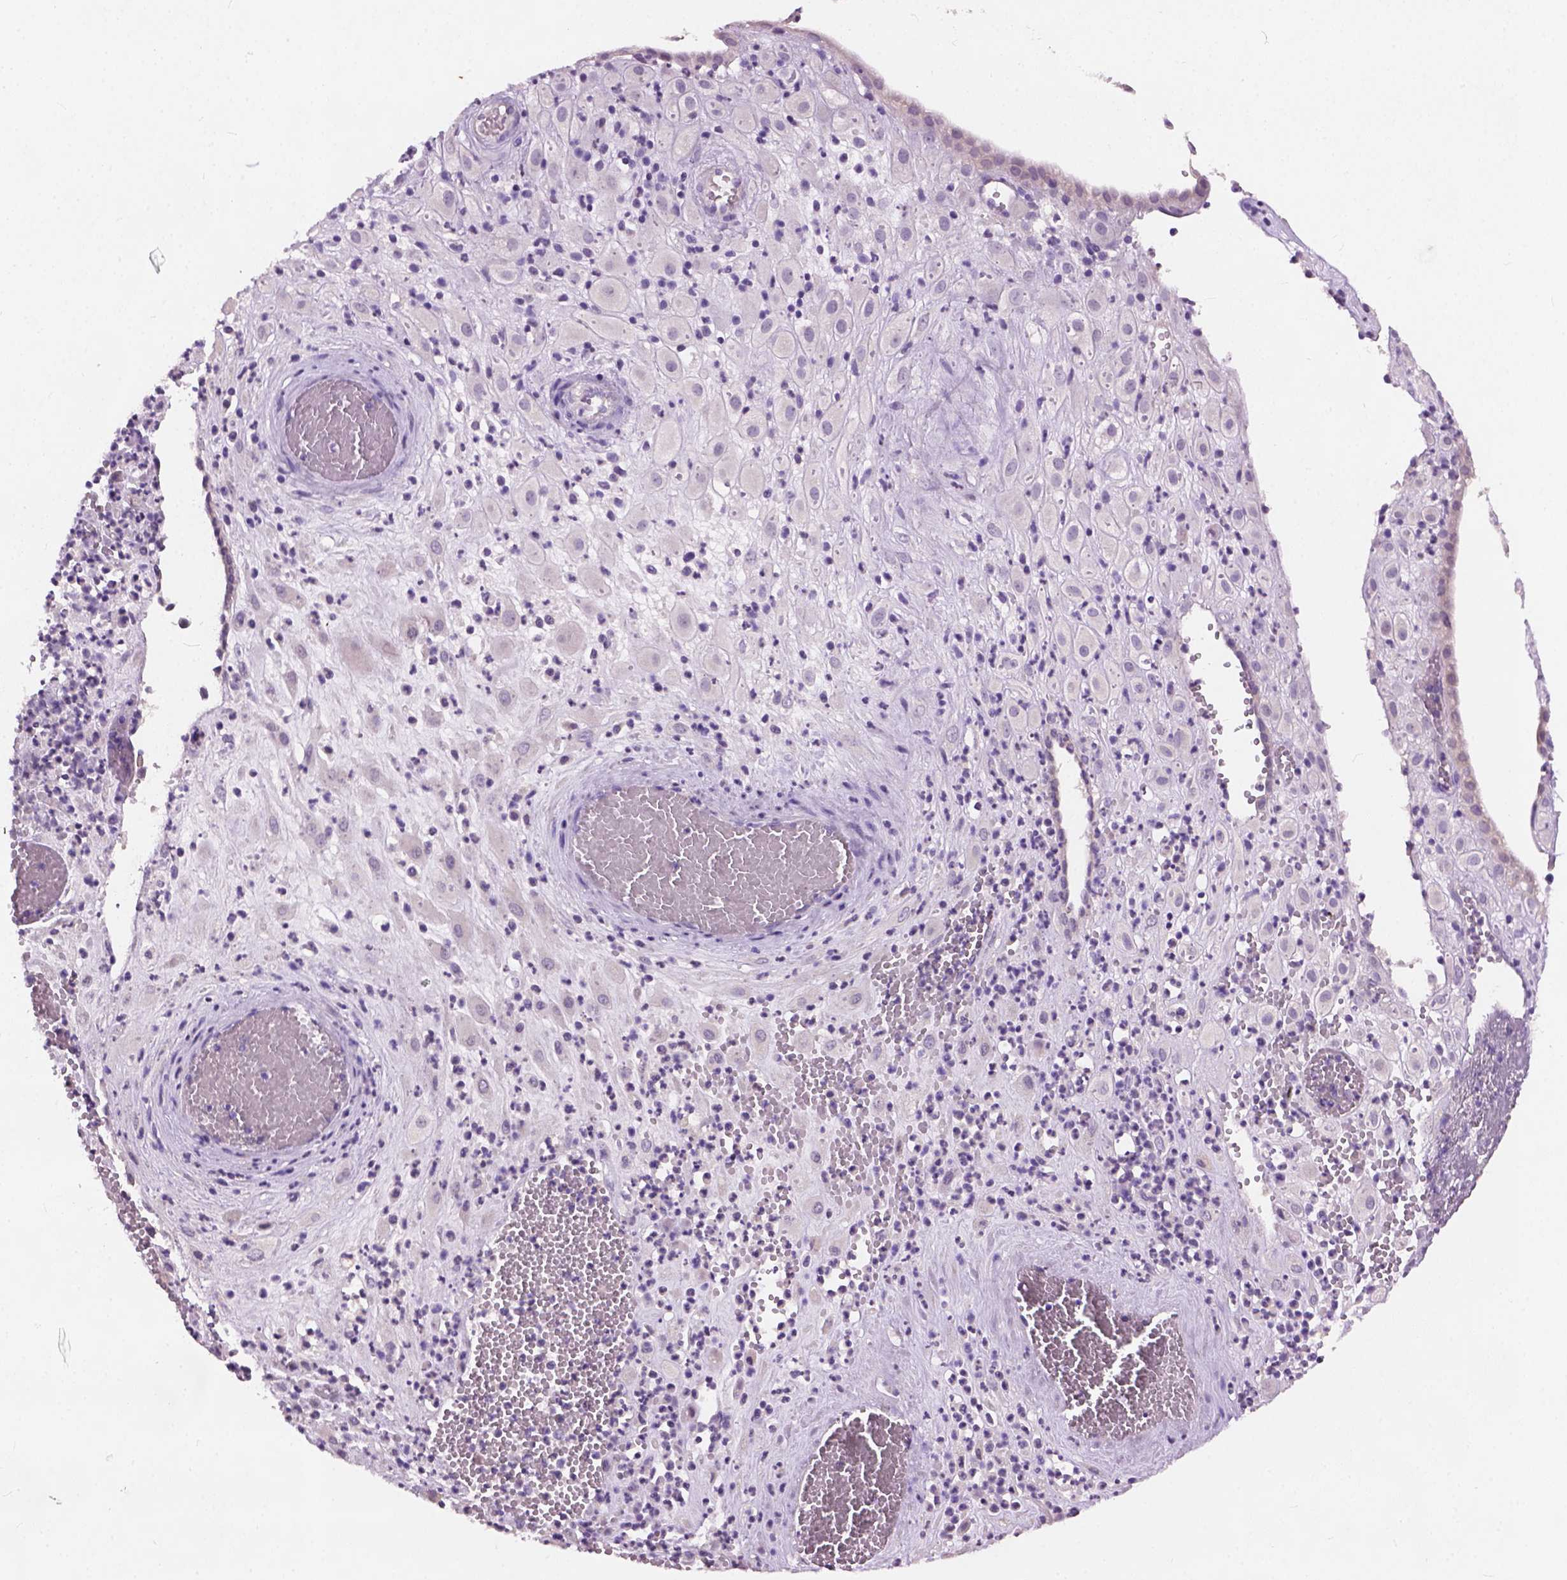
{"staining": {"intensity": "negative", "quantity": "none", "location": "none"}, "tissue": "placenta", "cell_type": "Decidual cells", "image_type": "normal", "snomed": [{"axis": "morphology", "description": "Normal tissue, NOS"}, {"axis": "topography", "description": "Placenta"}], "caption": "Immunohistochemical staining of benign placenta exhibits no significant positivity in decidual cells.", "gene": "KRT17", "patient": {"sex": "female", "age": 24}}